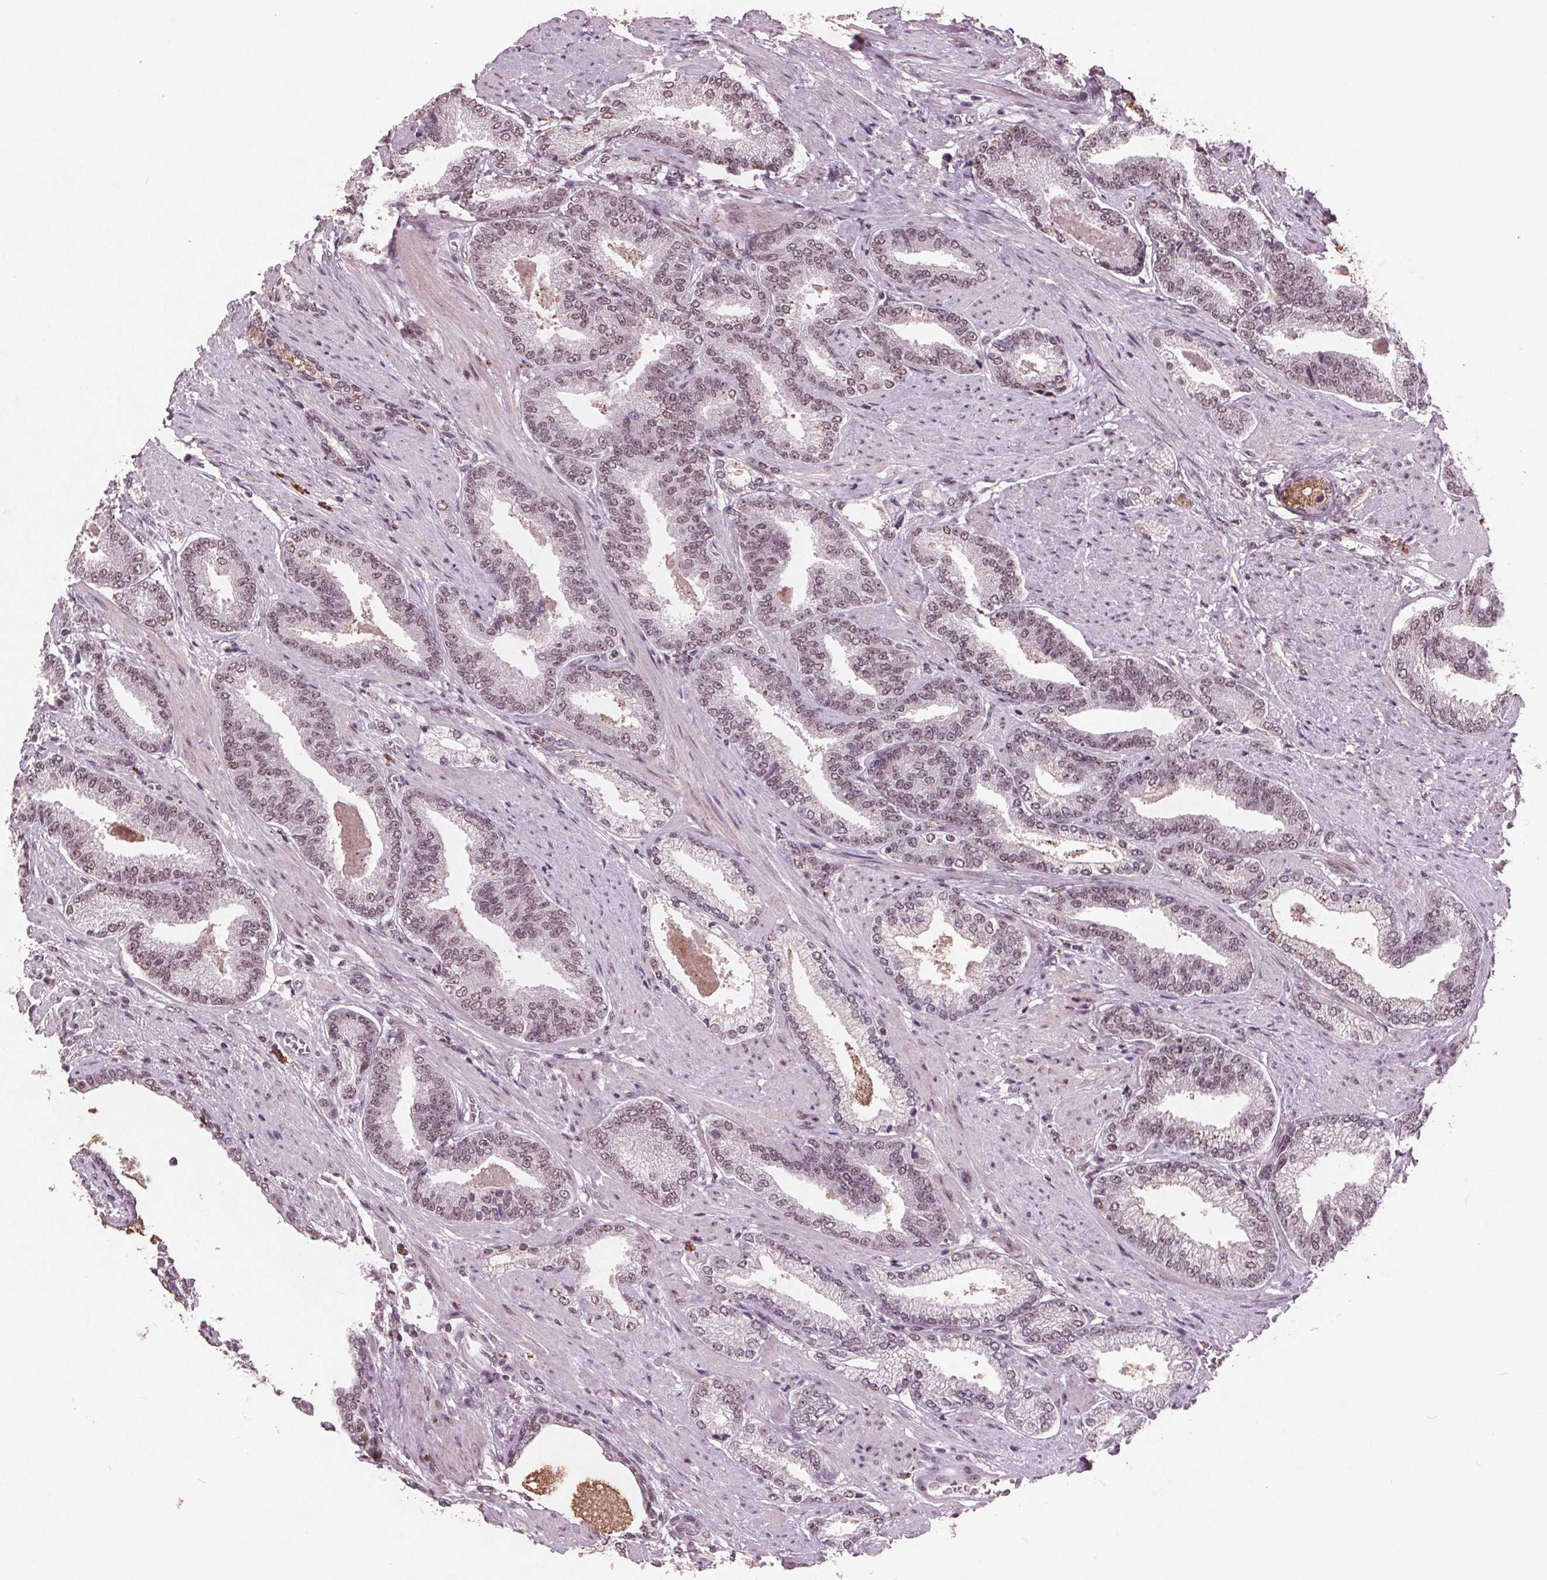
{"staining": {"intensity": "weak", "quantity": ">75%", "location": "nuclear"}, "tissue": "prostate cancer", "cell_type": "Tumor cells", "image_type": "cancer", "snomed": [{"axis": "morphology", "description": "Adenocarcinoma, High grade"}, {"axis": "topography", "description": "Prostate and seminal vesicle, NOS"}], "caption": "A brown stain shows weak nuclear positivity of a protein in adenocarcinoma (high-grade) (prostate) tumor cells.", "gene": "RPS6KA2", "patient": {"sex": "male", "age": 61}}